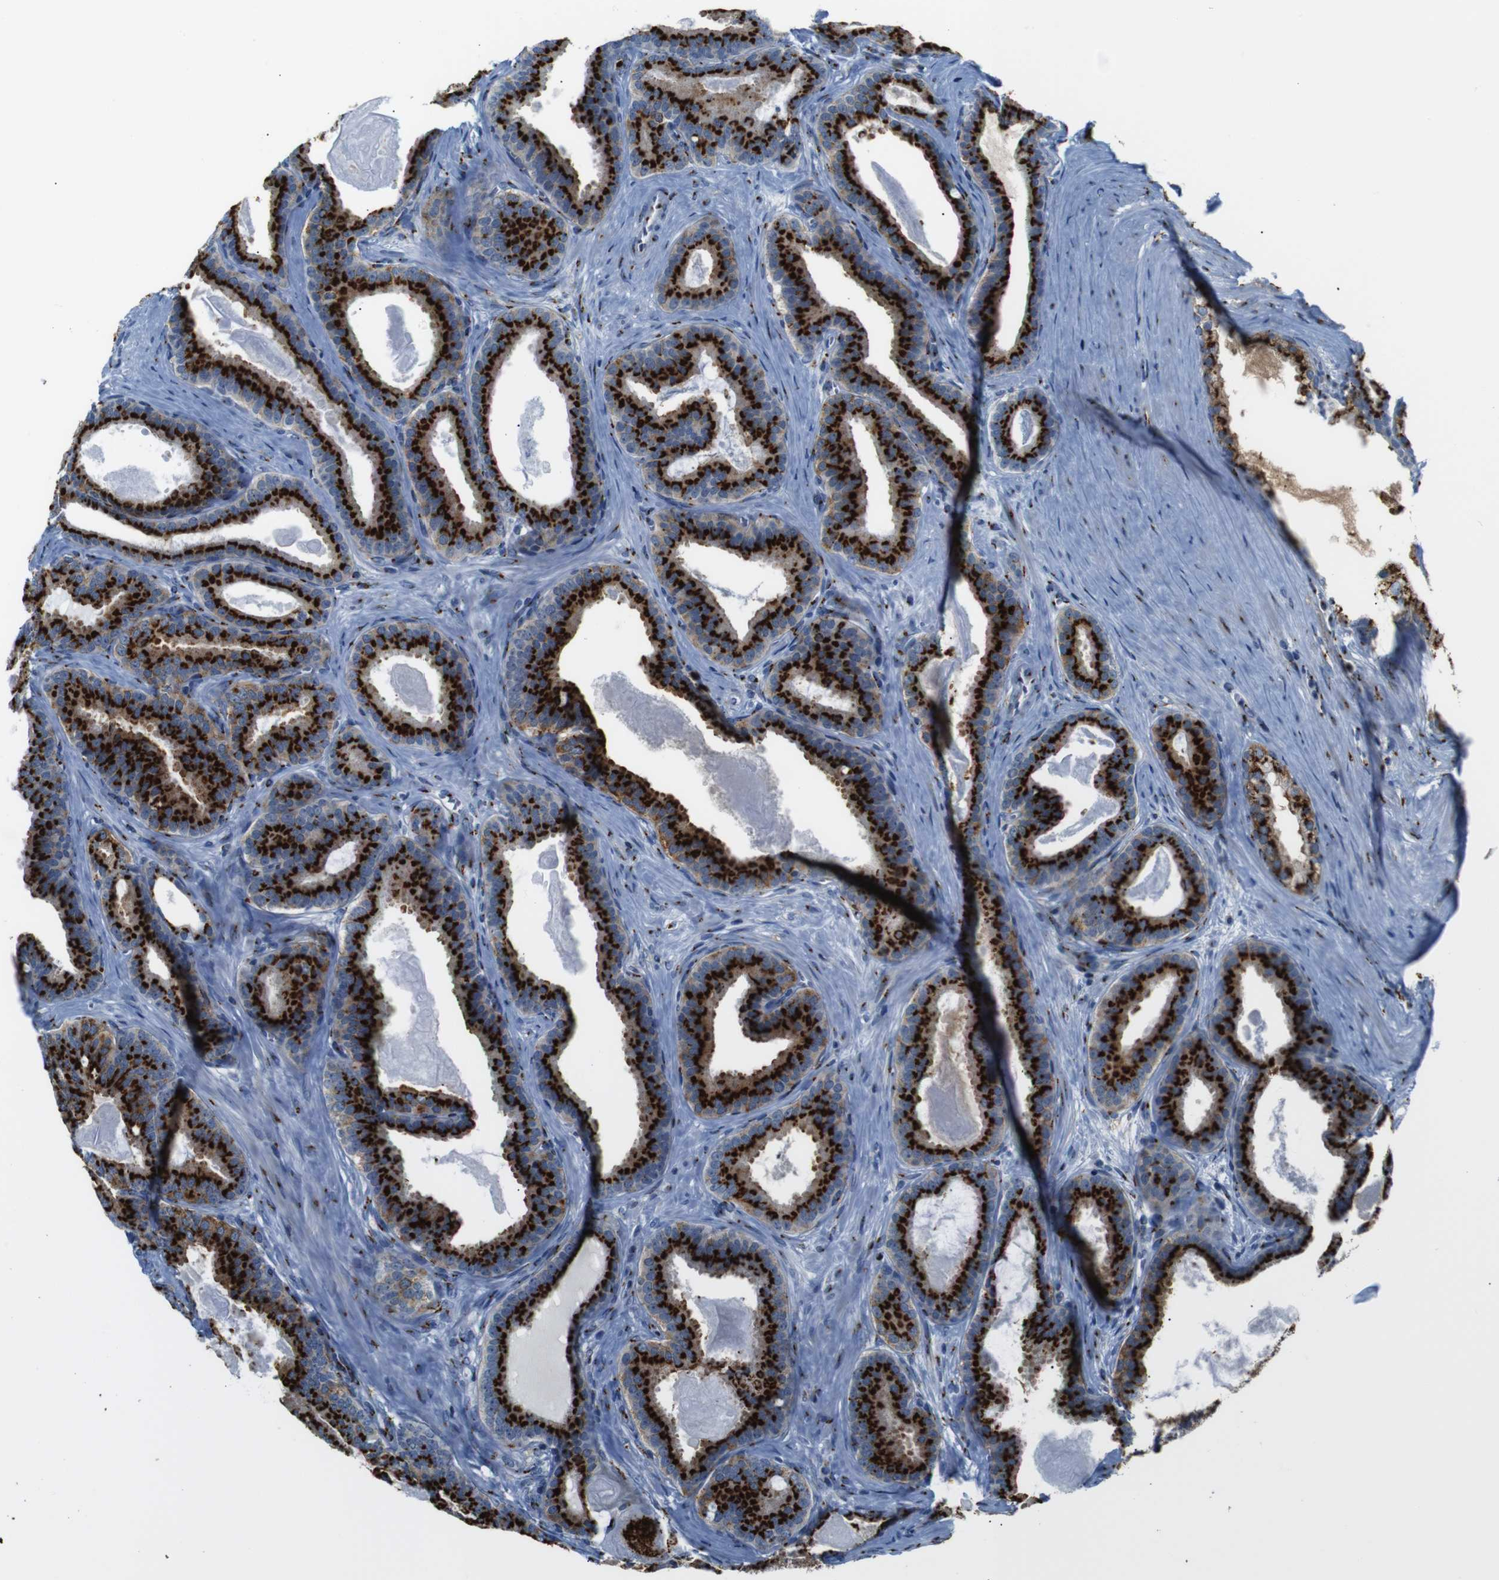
{"staining": {"intensity": "strong", "quantity": ">75%", "location": "cytoplasmic/membranous"}, "tissue": "prostate cancer", "cell_type": "Tumor cells", "image_type": "cancer", "snomed": [{"axis": "morphology", "description": "Adenocarcinoma, High grade"}, {"axis": "topography", "description": "Prostate"}], "caption": "Tumor cells show high levels of strong cytoplasmic/membranous staining in about >75% of cells in prostate cancer.", "gene": "TGOLN2", "patient": {"sex": "male", "age": 60}}